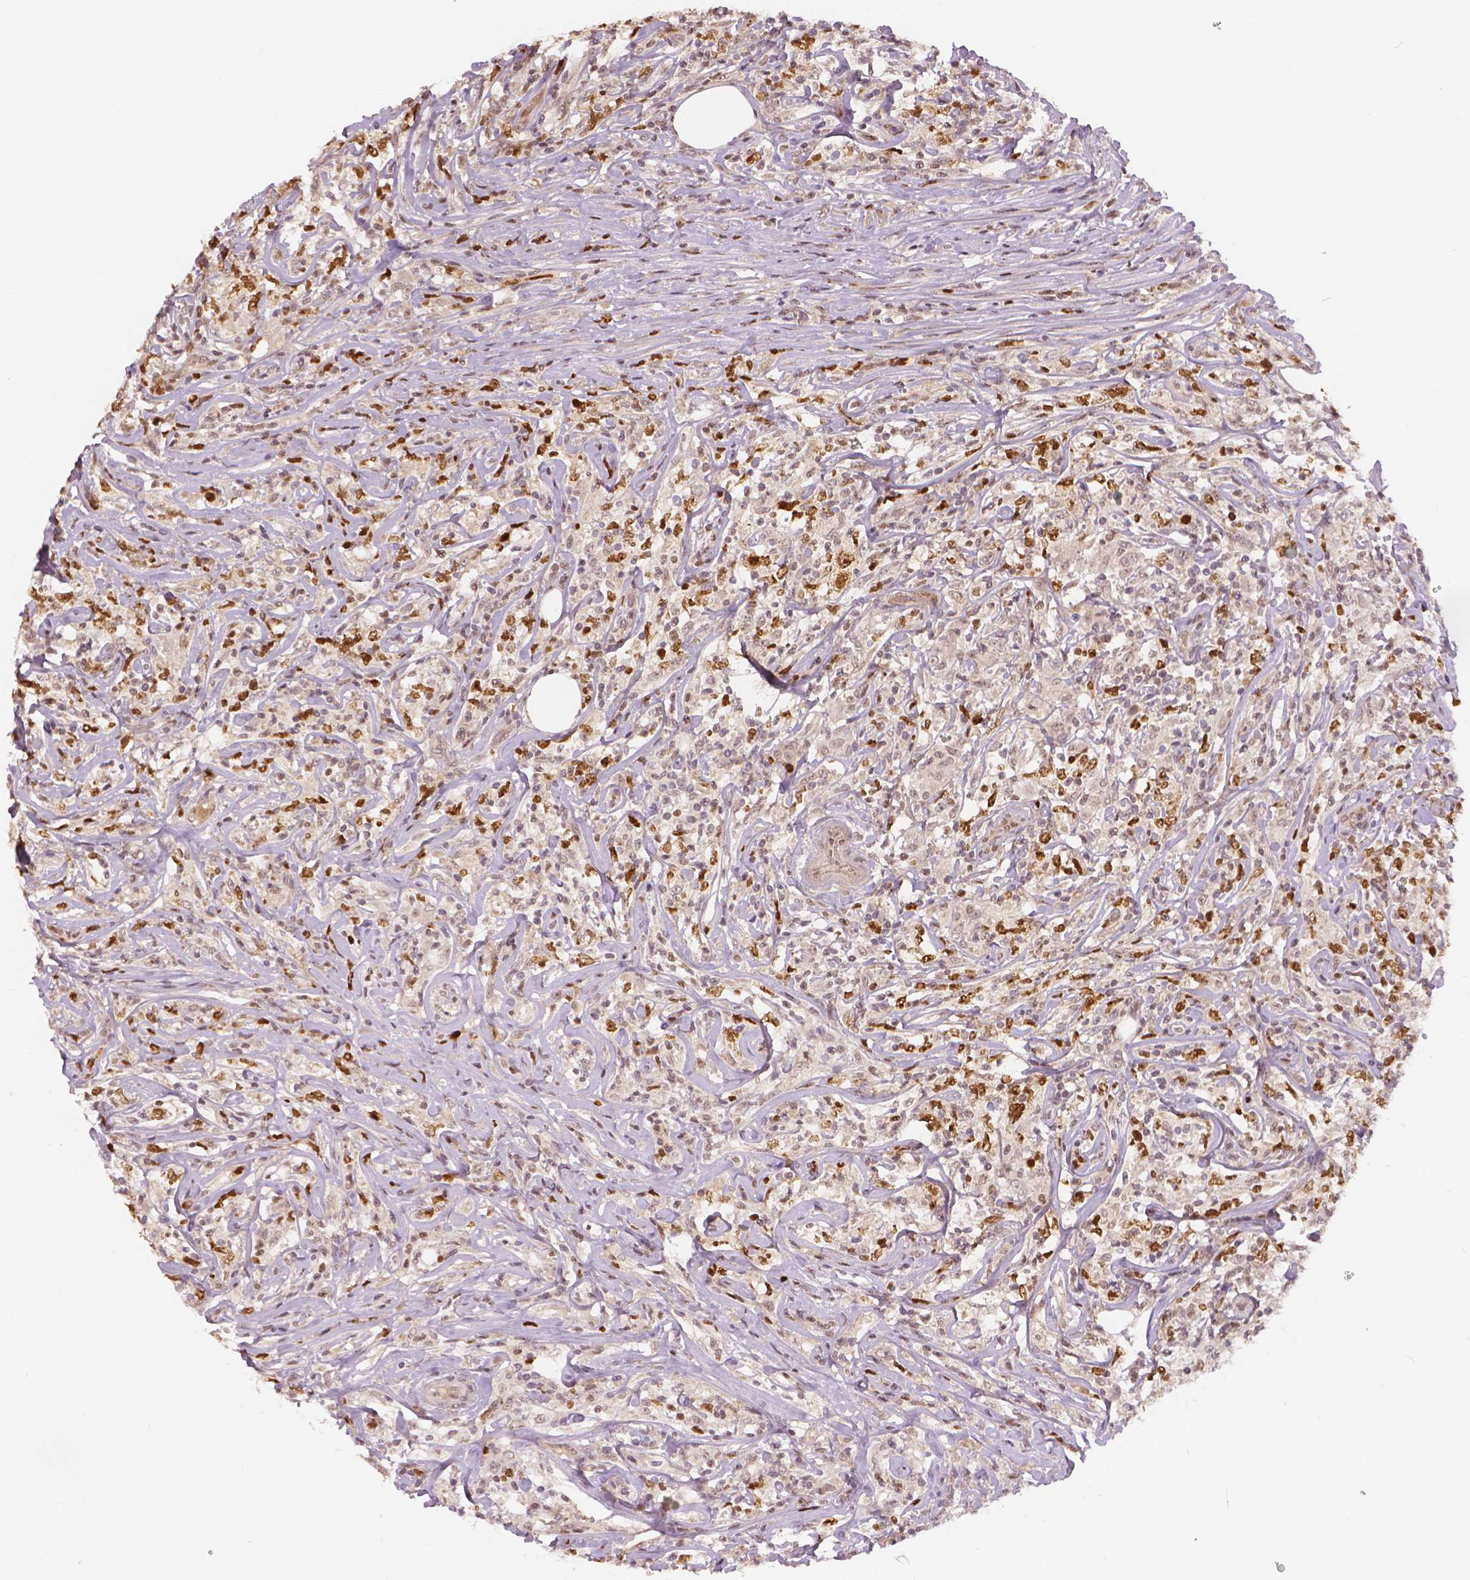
{"staining": {"intensity": "moderate", "quantity": "25%-75%", "location": "nuclear"}, "tissue": "lymphoma", "cell_type": "Tumor cells", "image_type": "cancer", "snomed": [{"axis": "morphology", "description": "Malignant lymphoma, non-Hodgkin's type, High grade"}, {"axis": "topography", "description": "Lymph node"}], "caption": "IHC of human lymphoma exhibits medium levels of moderate nuclear staining in approximately 25%-75% of tumor cells.", "gene": "NSD2", "patient": {"sex": "female", "age": 84}}